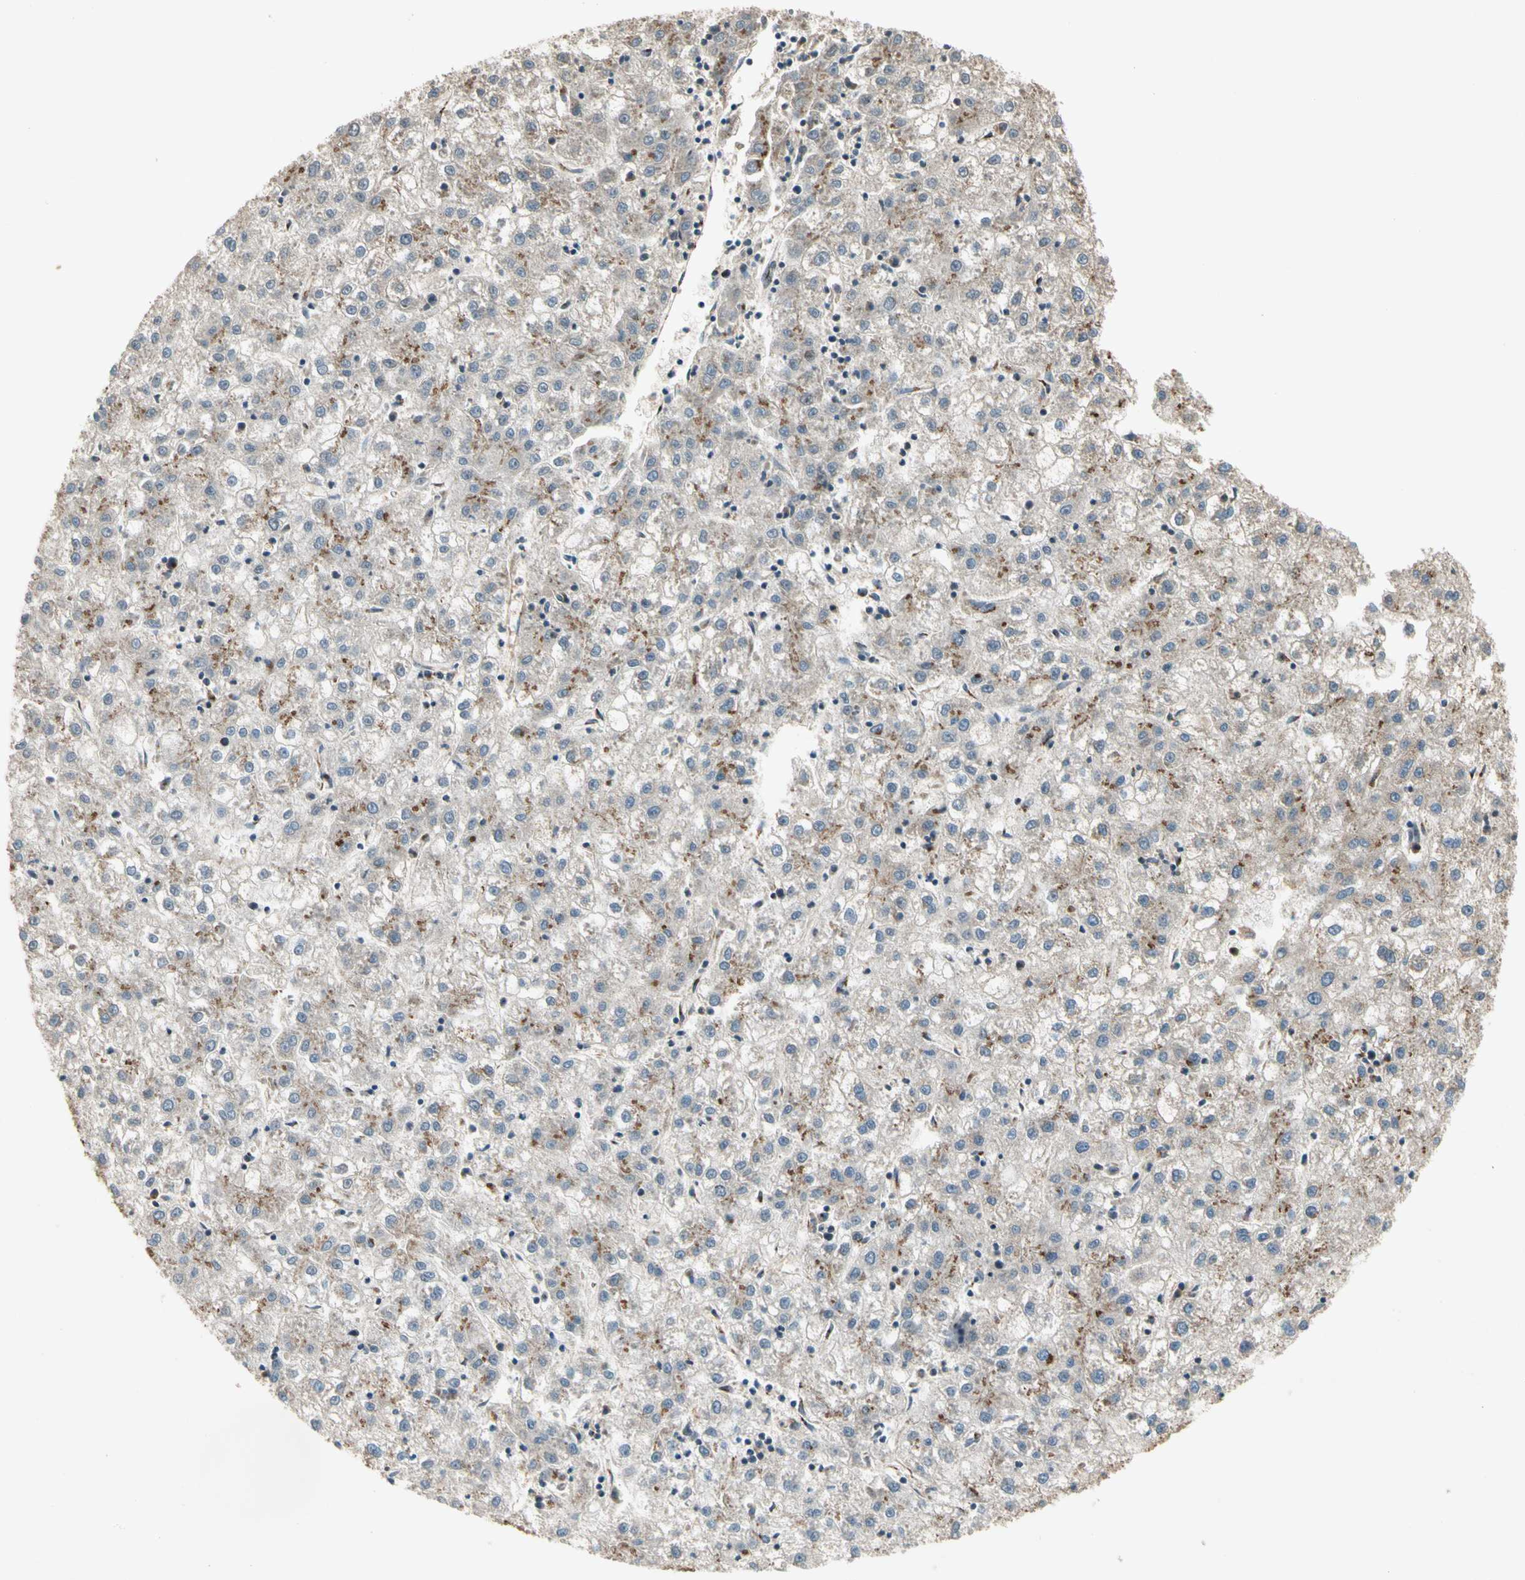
{"staining": {"intensity": "weak", "quantity": "<25%", "location": "cytoplasmic/membranous"}, "tissue": "liver cancer", "cell_type": "Tumor cells", "image_type": "cancer", "snomed": [{"axis": "morphology", "description": "Carcinoma, Hepatocellular, NOS"}, {"axis": "topography", "description": "Liver"}], "caption": "Immunohistochemistry (IHC) of human liver cancer reveals no positivity in tumor cells.", "gene": "GCK", "patient": {"sex": "male", "age": 72}}